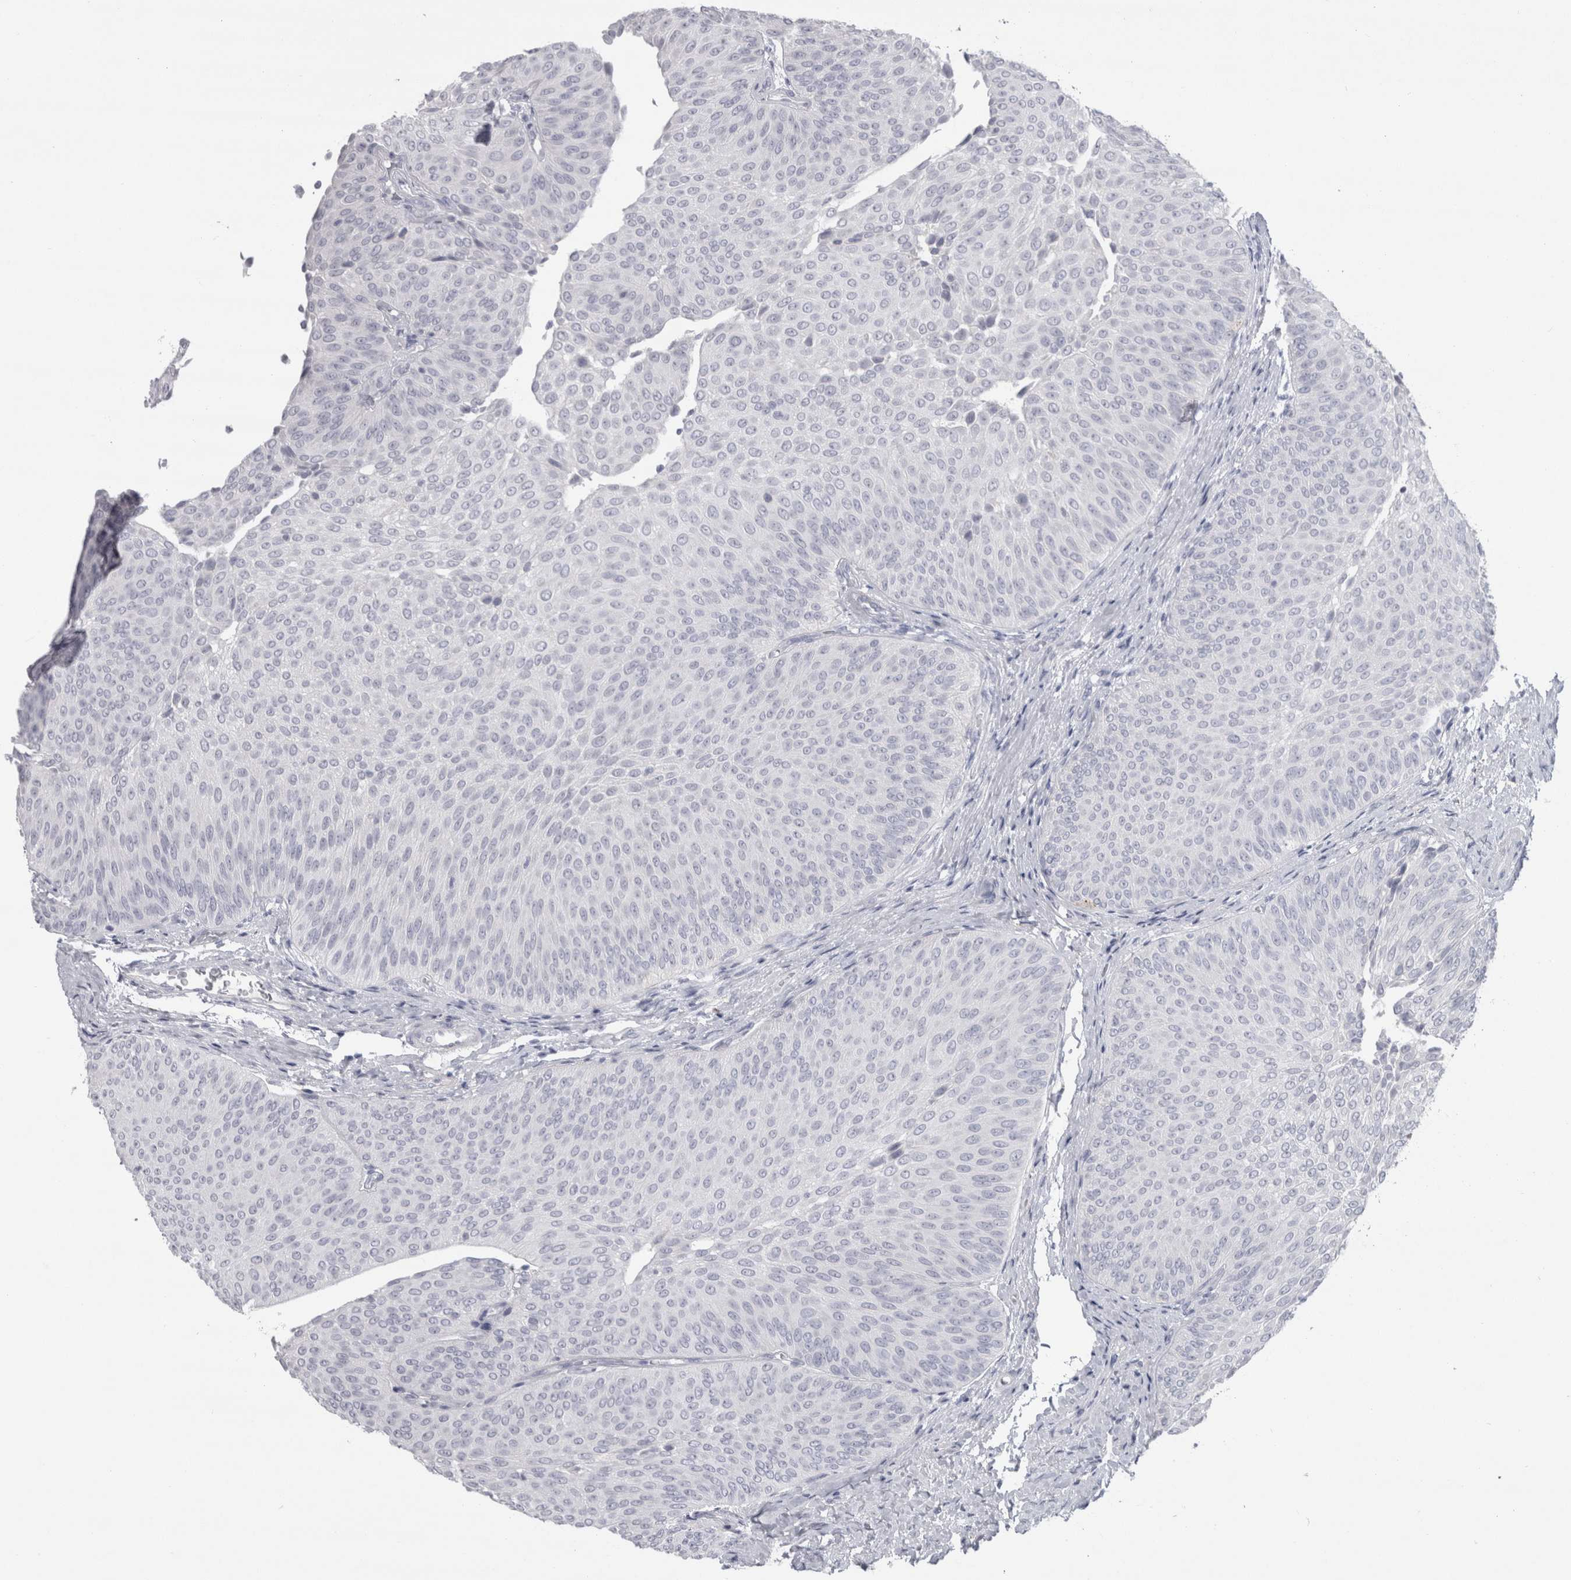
{"staining": {"intensity": "negative", "quantity": "none", "location": "none"}, "tissue": "urothelial cancer", "cell_type": "Tumor cells", "image_type": "cancer", "snomed": [{"axis": "morphology", "description": "Urothelial carcinoma, Low grade"}, {"axis": "topography", "description": "Urinary bladder"}], "caption": "Immunohistochemistry (IHC) of human urothelial cancer shows no positivity in tumor cells.", "gene": "CDH17", "patient": {"sex": "female", "age": 60}}